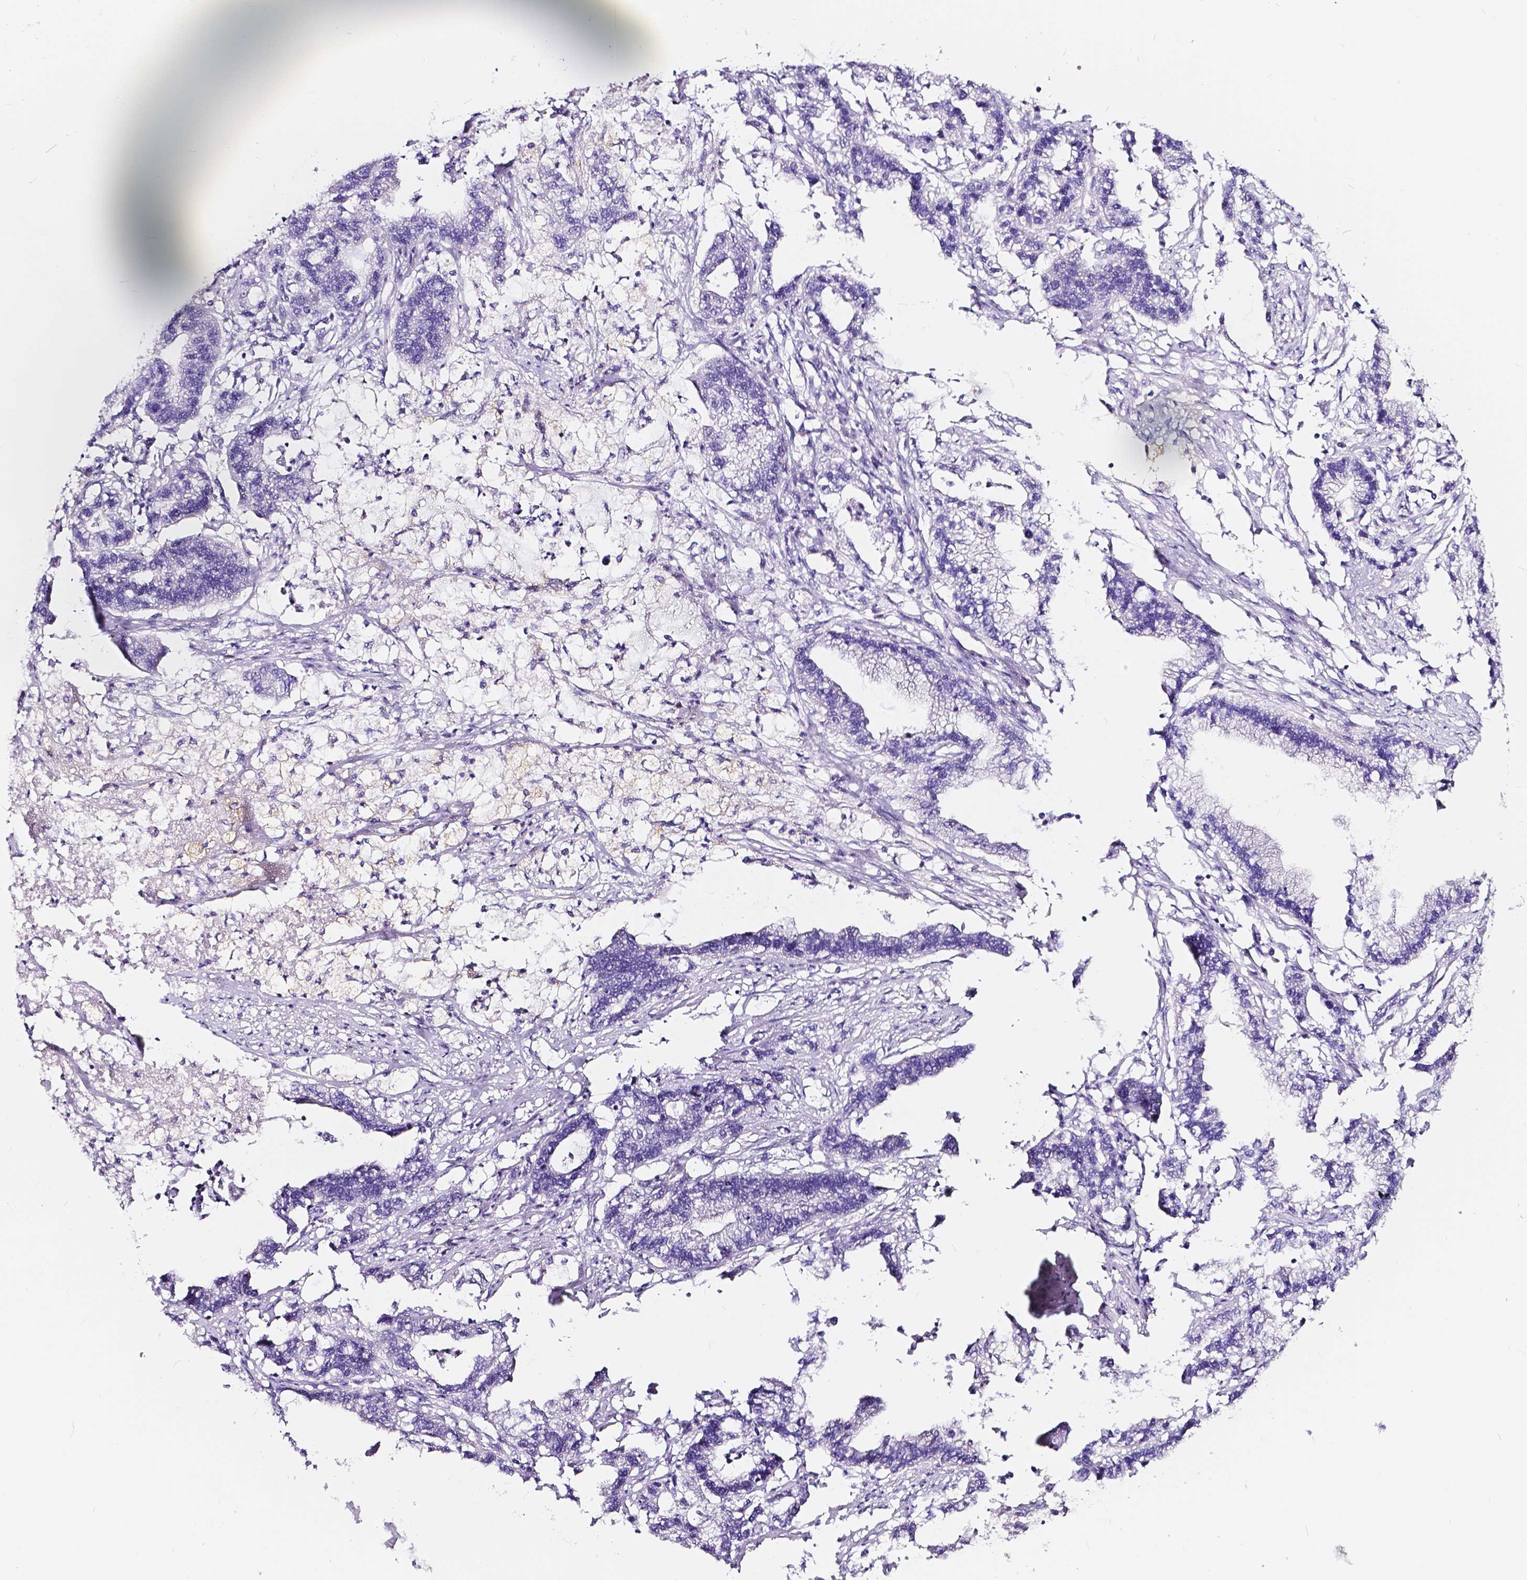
{"staining": {"intensity": "negative", "quantity": "none", "location": "none"}, "tissue": "stomach cancer", "cell_type": "Tumor cells", "image_type": "cancer", "snomed": [{"axis": "morphology", "description": "Adenocarcinoma, NOS"}, {"axis": "topography", "description": "Stomach"}], "caption": "Immunohistochemistry histopathology image of neoplastic tissue: human stomach cancer (adenocarcinoma) stained with DAB reveals no significant protein positivity in tumor cells.", "gene": "CLSTN2", "patient": {"sex": "male", "age": 83}}